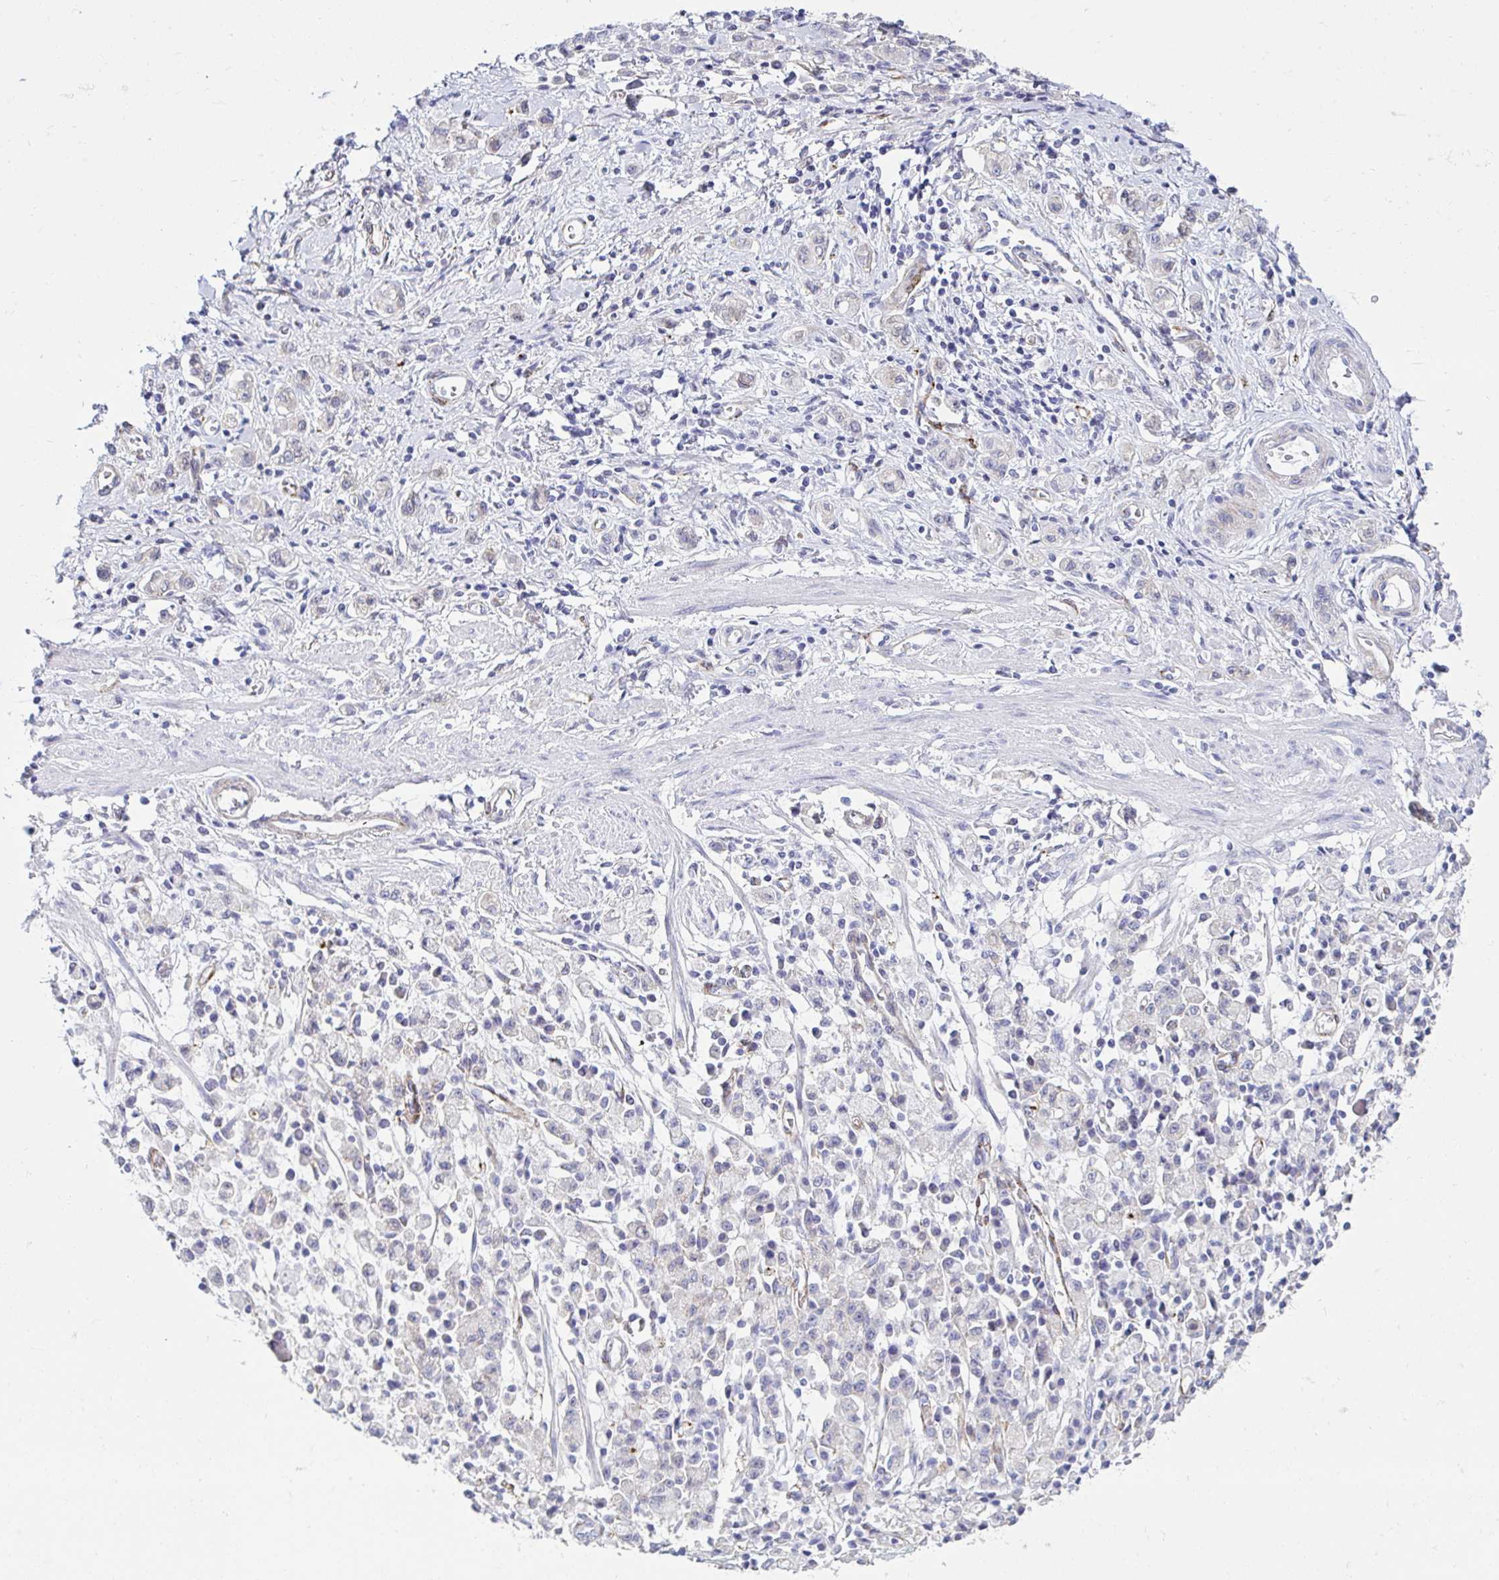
{"staining": {"intensity": "negative", "quantity": "none", "location": "none"}, "tissue": "stomach cancer", "cell_type": "Tumor cells", "image_type": "cancer", "snomed": [{"axis": "morphology", "description": "Adenocarcinoma, NOS"}, {"axis": "topography", "description": "Stomach"}], "caption": "An IHC photomicrograph of stomach cancer (adenocarcinoma) is shown. There is no staining in tumor cells of stomach cancer (adenocarcinoma).", "gene": "ANKRD62", "patient": {"sex": "male", "age": 77}}